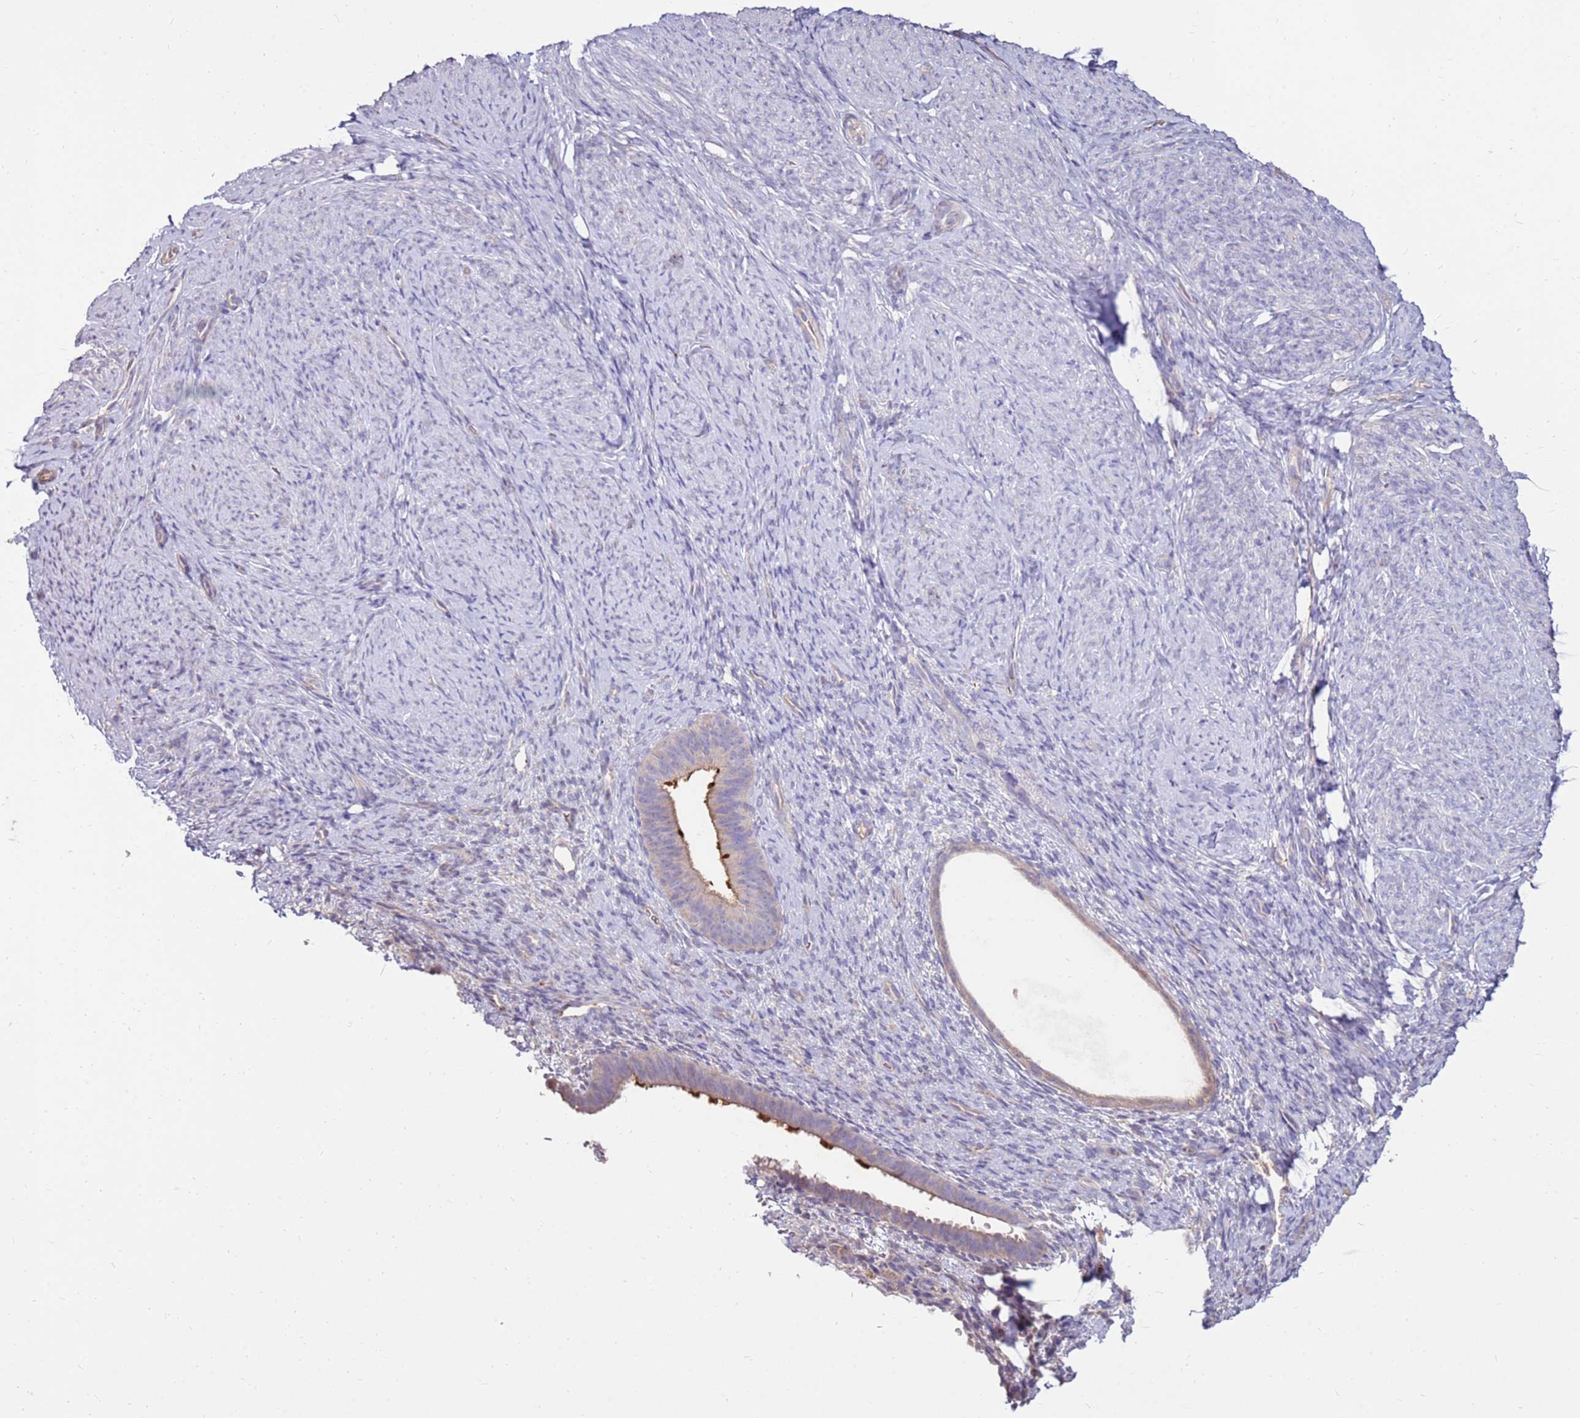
{"staining": {"intensity": "negative", "quantity": "none", "location": "none"}, "tissue": "endometrium", "cell_type": "Cells in endometrial stroma", "image_type": "normal", "snomed": [{"axis": "morphology", "description": "Normal tissue, NOS"}, {"axis": "topography", "description": "Endometrium"}], "caption": "The IHC image has no significant staining in cells in endometrial stroma of endometrium.", "gene": "SLC44A4", "patient": {"sex": "female", "age": 65}}